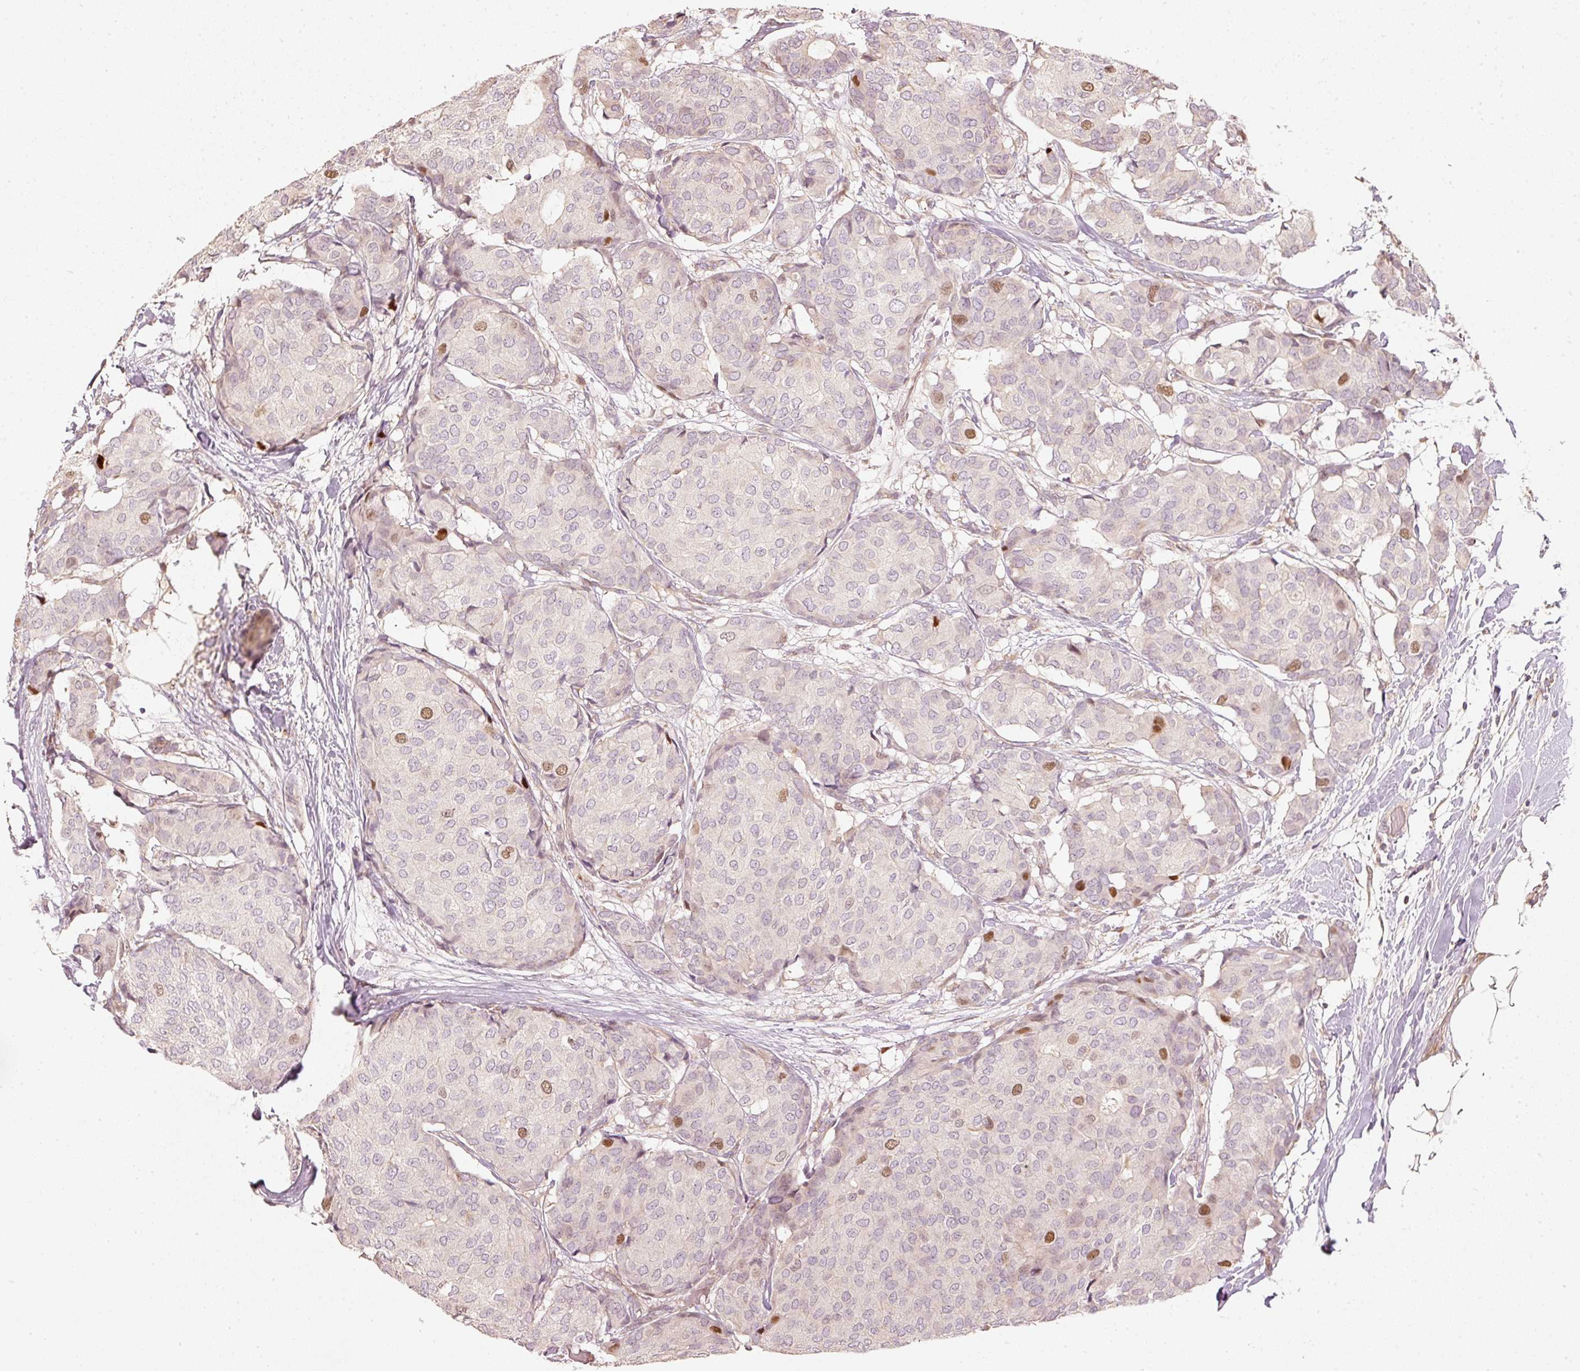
{"staining": {"intensity": "moderate", "quantity": "<25%", "location": "nuclear"}, "tissue": "breast cancer", "cell_type": "Tumor cells", "image_type": "cancer", "snomed": [{"axis": "morphology", "description": "Duct carcinoma"}, {"axis": "topography", "description": "Breast"}], "caption": "Breast cancer stained for a protein displays moderate nuclear positivity in tumor cells.", "gene": "TREX2", "patient": {"sex": "female", "age": 75}}